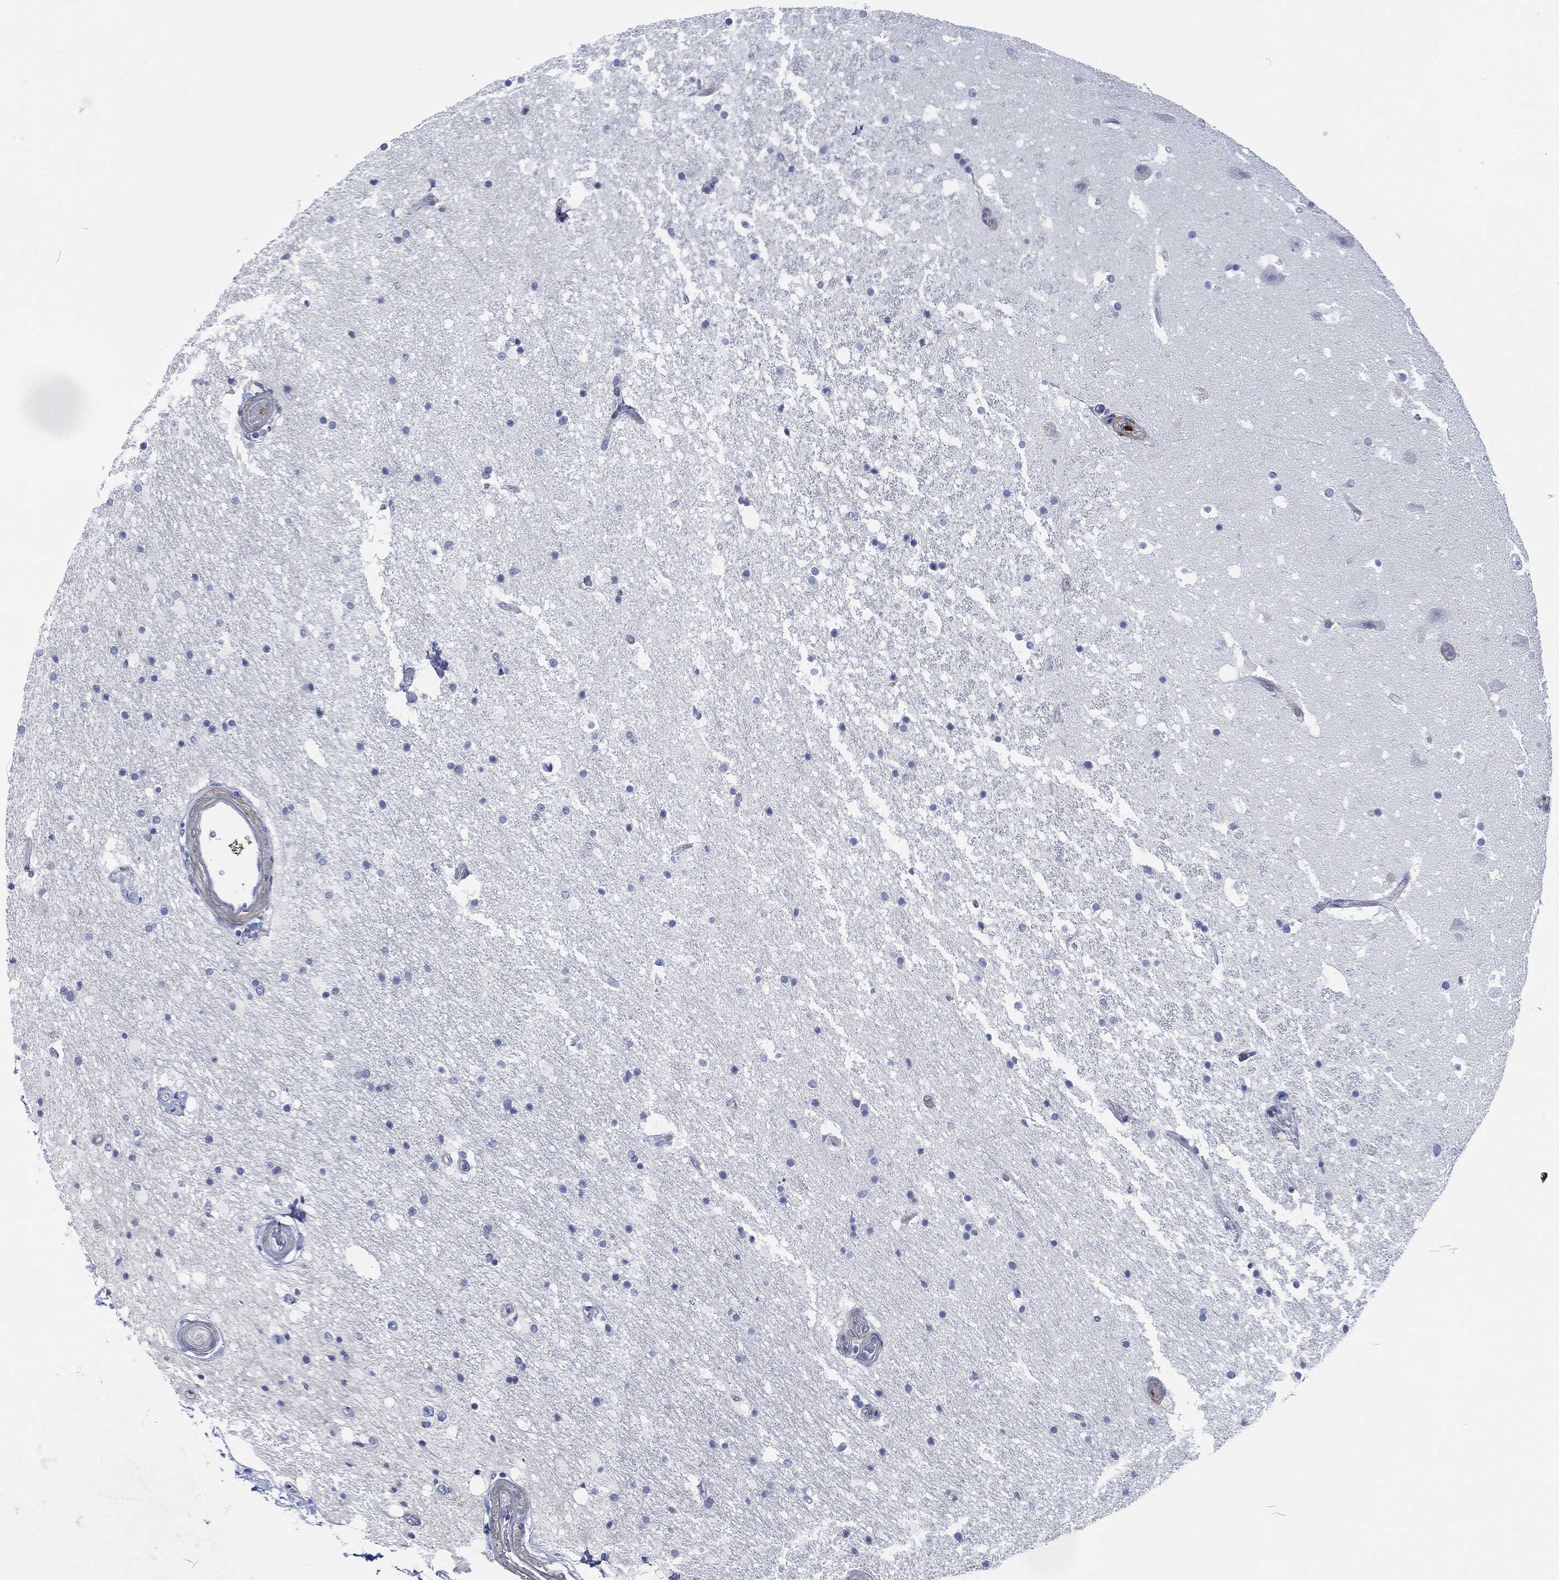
{"staining": {"intensity": "negative", "quantity": "none", "location": "none"}, "tissue": "hippocampus", "cell_type": "Glial cells", "image_type": "normal", "snomed": [{"axis": "morphology", "description": "Normal tissue, NOS"}, {"axis": "topography", "description": "Hippocampus"}], "caption": "Photomicrograph shows no protein expression in glial cells of benign hippocampus.", "gene": "MPO", "patient": {"sex": "male", "age": 51}}